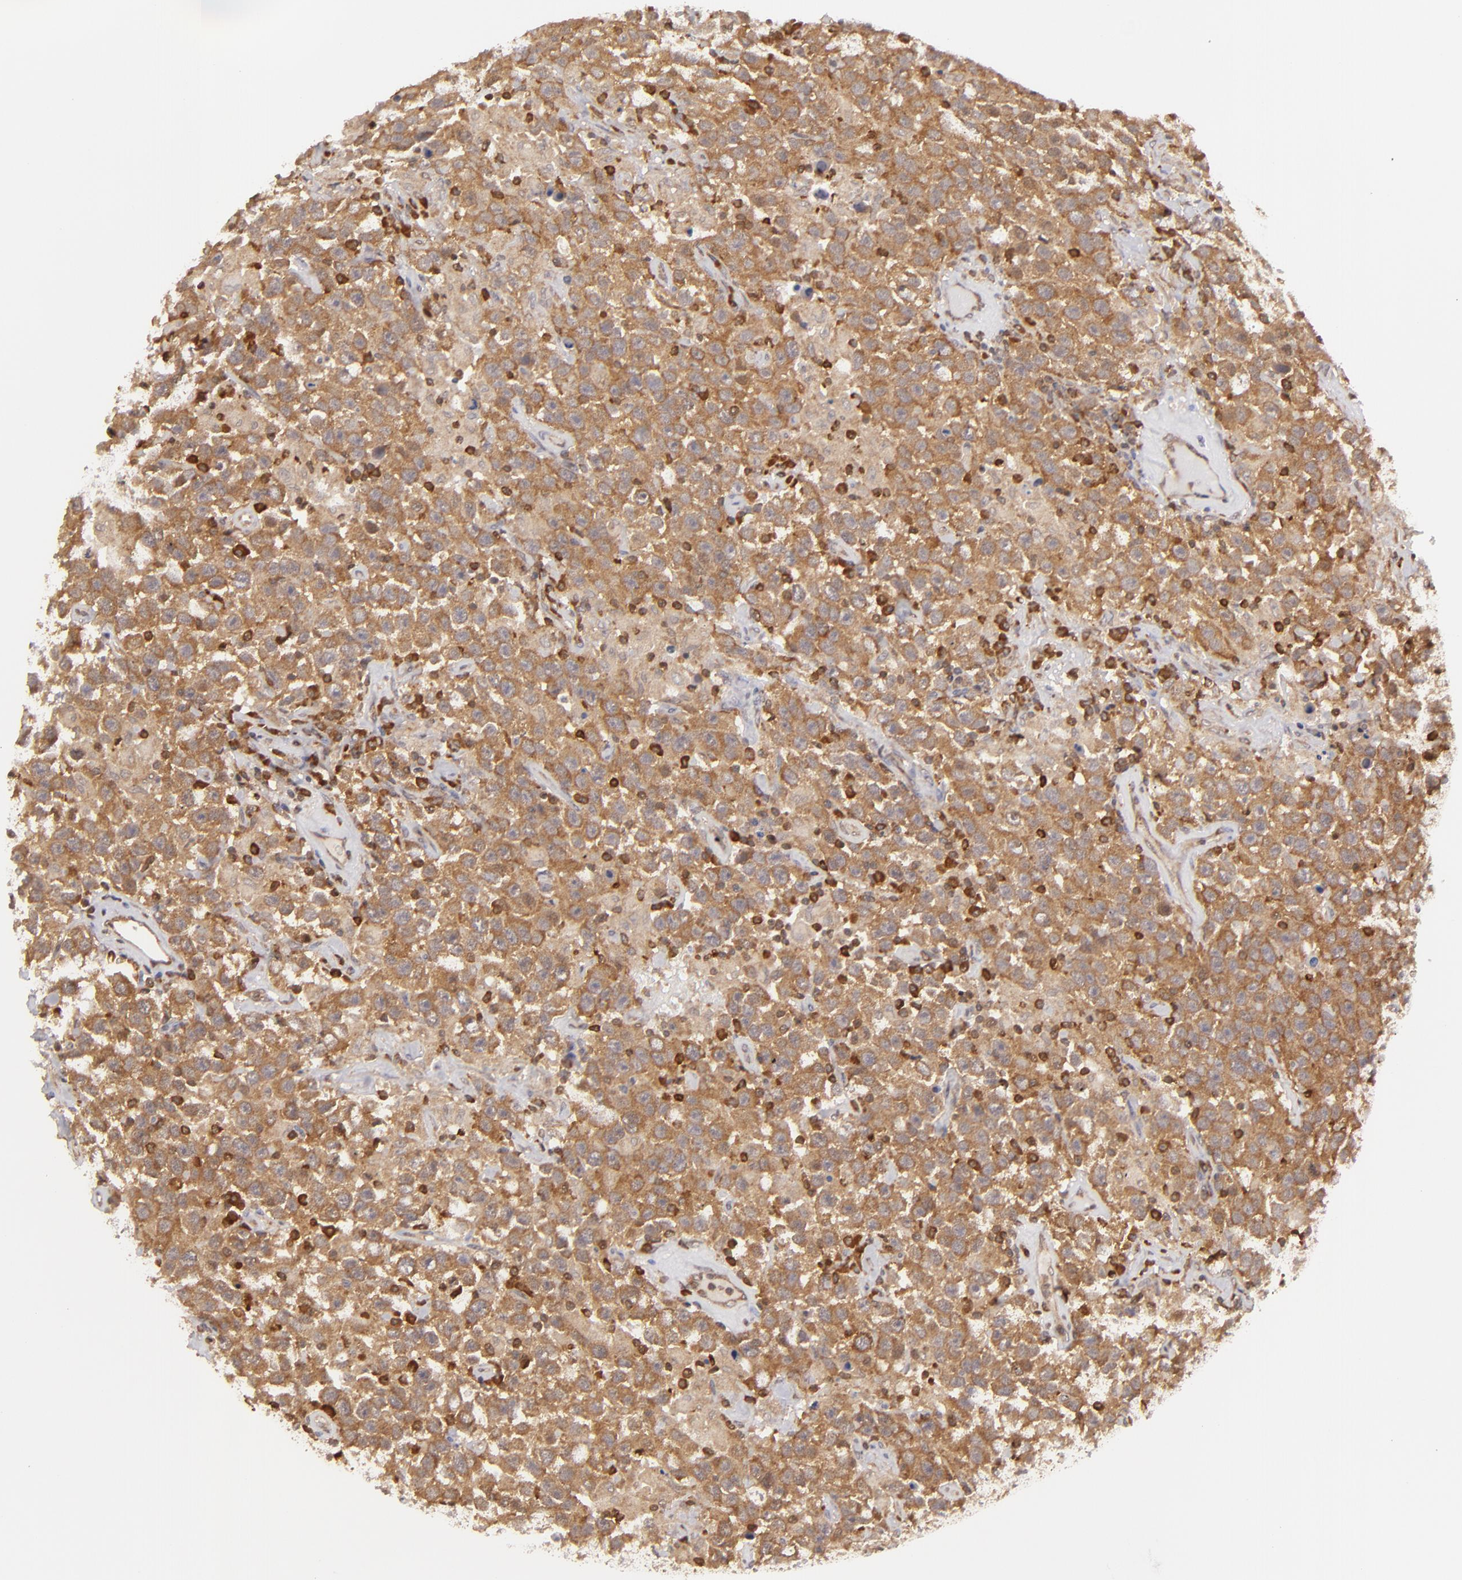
{"staining": {"intensity": "moderate", "quantity": ">75%", "location": "cytoplasmic/membranous"}, "tissue": "testis cancer", "cell_type": "Tumor cells", "image_type": "cancer", "snomed": [{"axis": "morphology", "description": "Seminoma, NOS"}, {"axis": "topography", "description": "Testis"}], "caption": "This is a micrograph of immunohistochemistry staining of testis cancer, which shows moderate staining in the cytoplasmic/membranous of tumor cells.", "gene": "MAPK3", "patient": {"sex": "male", "age": 41}}